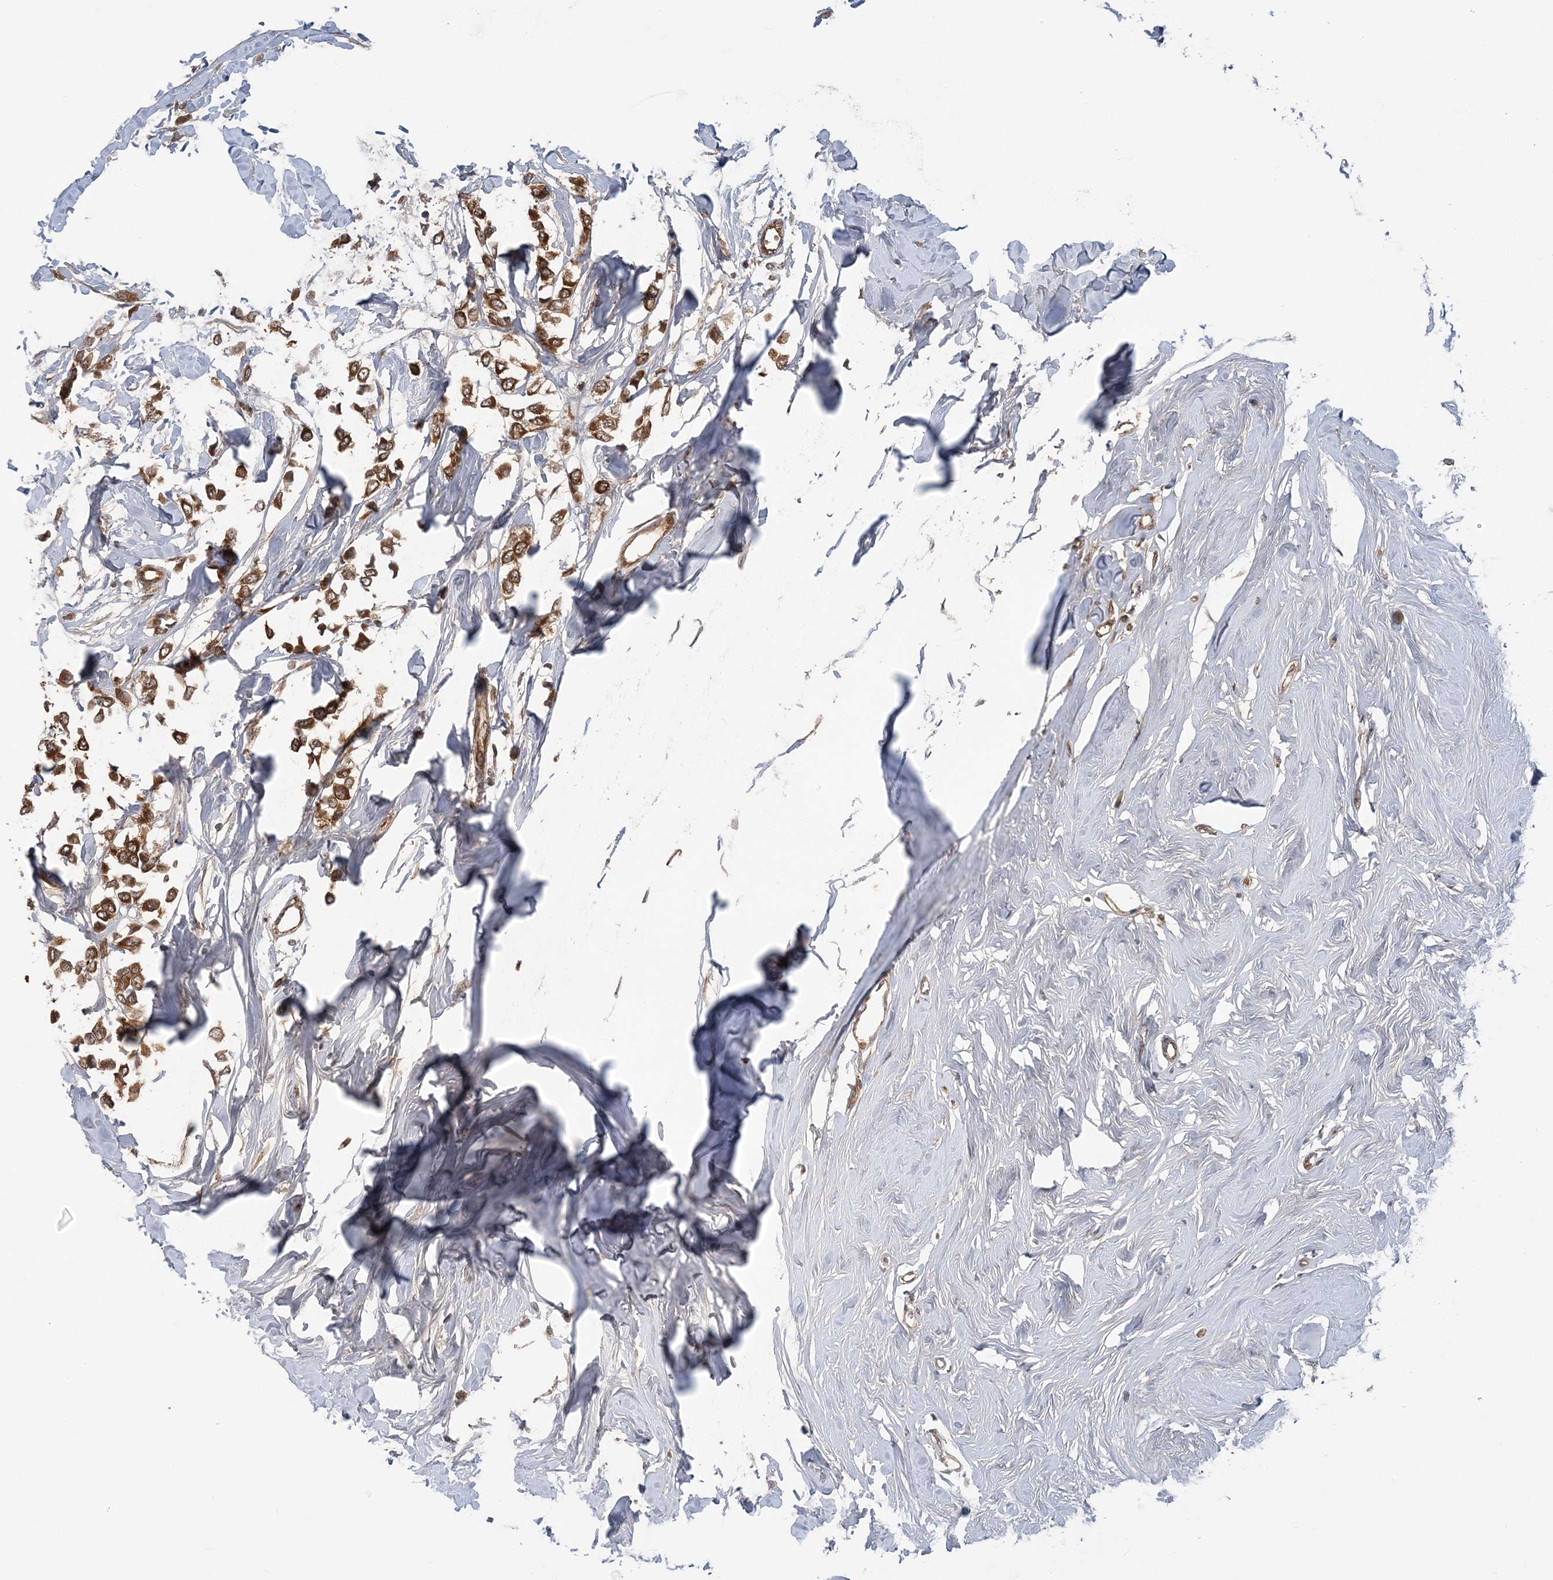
{"staining": {"intensity": "moderate", "quantity": ">75%", "location": "cytoplasmic/membranous"}, "tissue": "breast cancer", "cell_type": "Tumor cells", "image_type": "cancer", "snomed": [{"axis": "morphology", "description": "Lobular carcinoma"}, {"axis": "topography", "description": "Breast"}], "caption": "A brown stain shows moderate cytoplasmic/membranous staining of a protein in human lobular carcinoma (breast) tumor cells.", "gene": "ZBTB7A", "patient": {"sex": "female", "age": 51}}